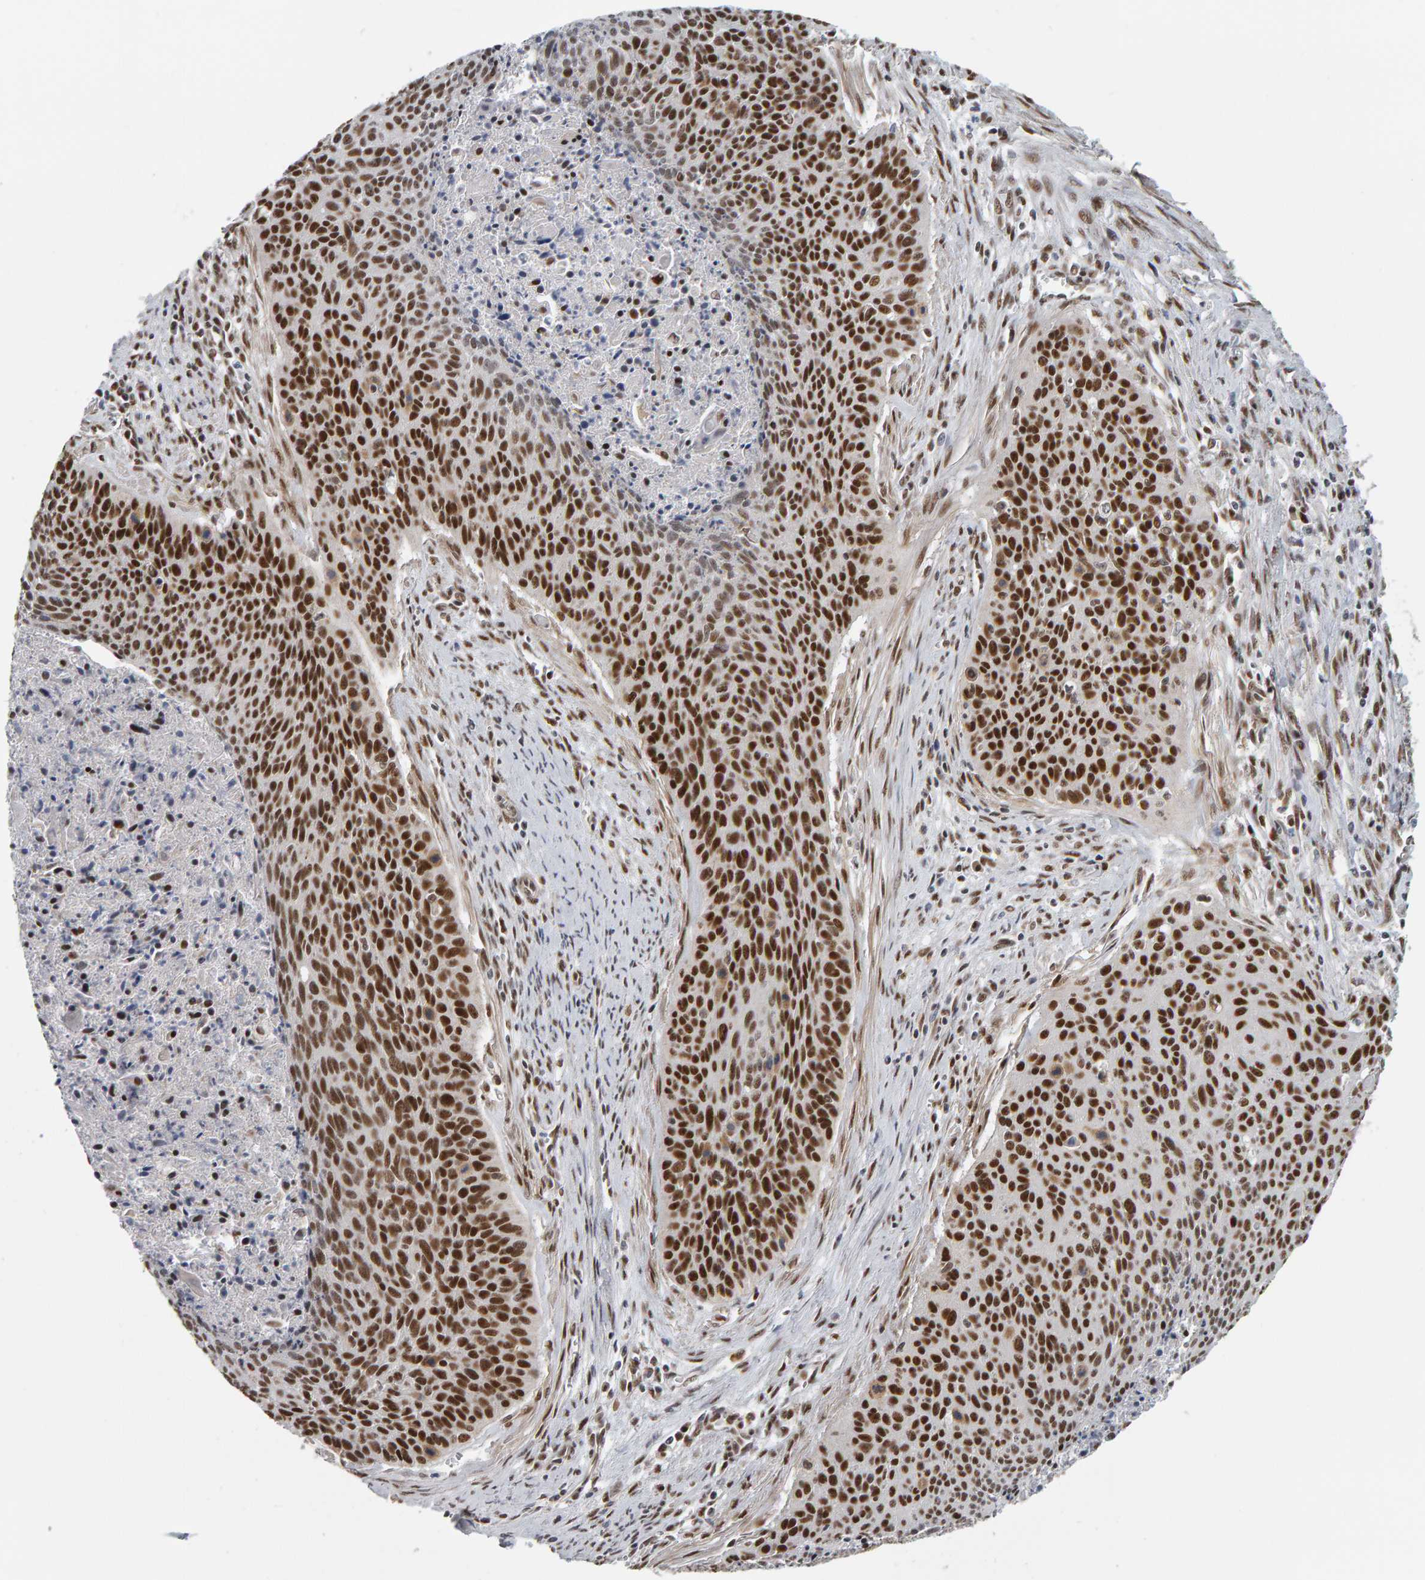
{"staining": {"intensity": "strong", "quantity": ">75%", "location": "nuclear"}, "tissue": "cervical cancer", "cell_type": "Tumor cells", "image_type": "cancer", "snomed": [{"axis": "morphology", "description": "Squamous cell carcinoma, NOS"}, {"axis": "topography", "description": "Cervix"}], "caption": "A brown stain labels strong nuclear expression of a protein in cervical cancer tumor cells.", "gene": "ATF7IP", "patient": {"sex": "female", "age": 55}}